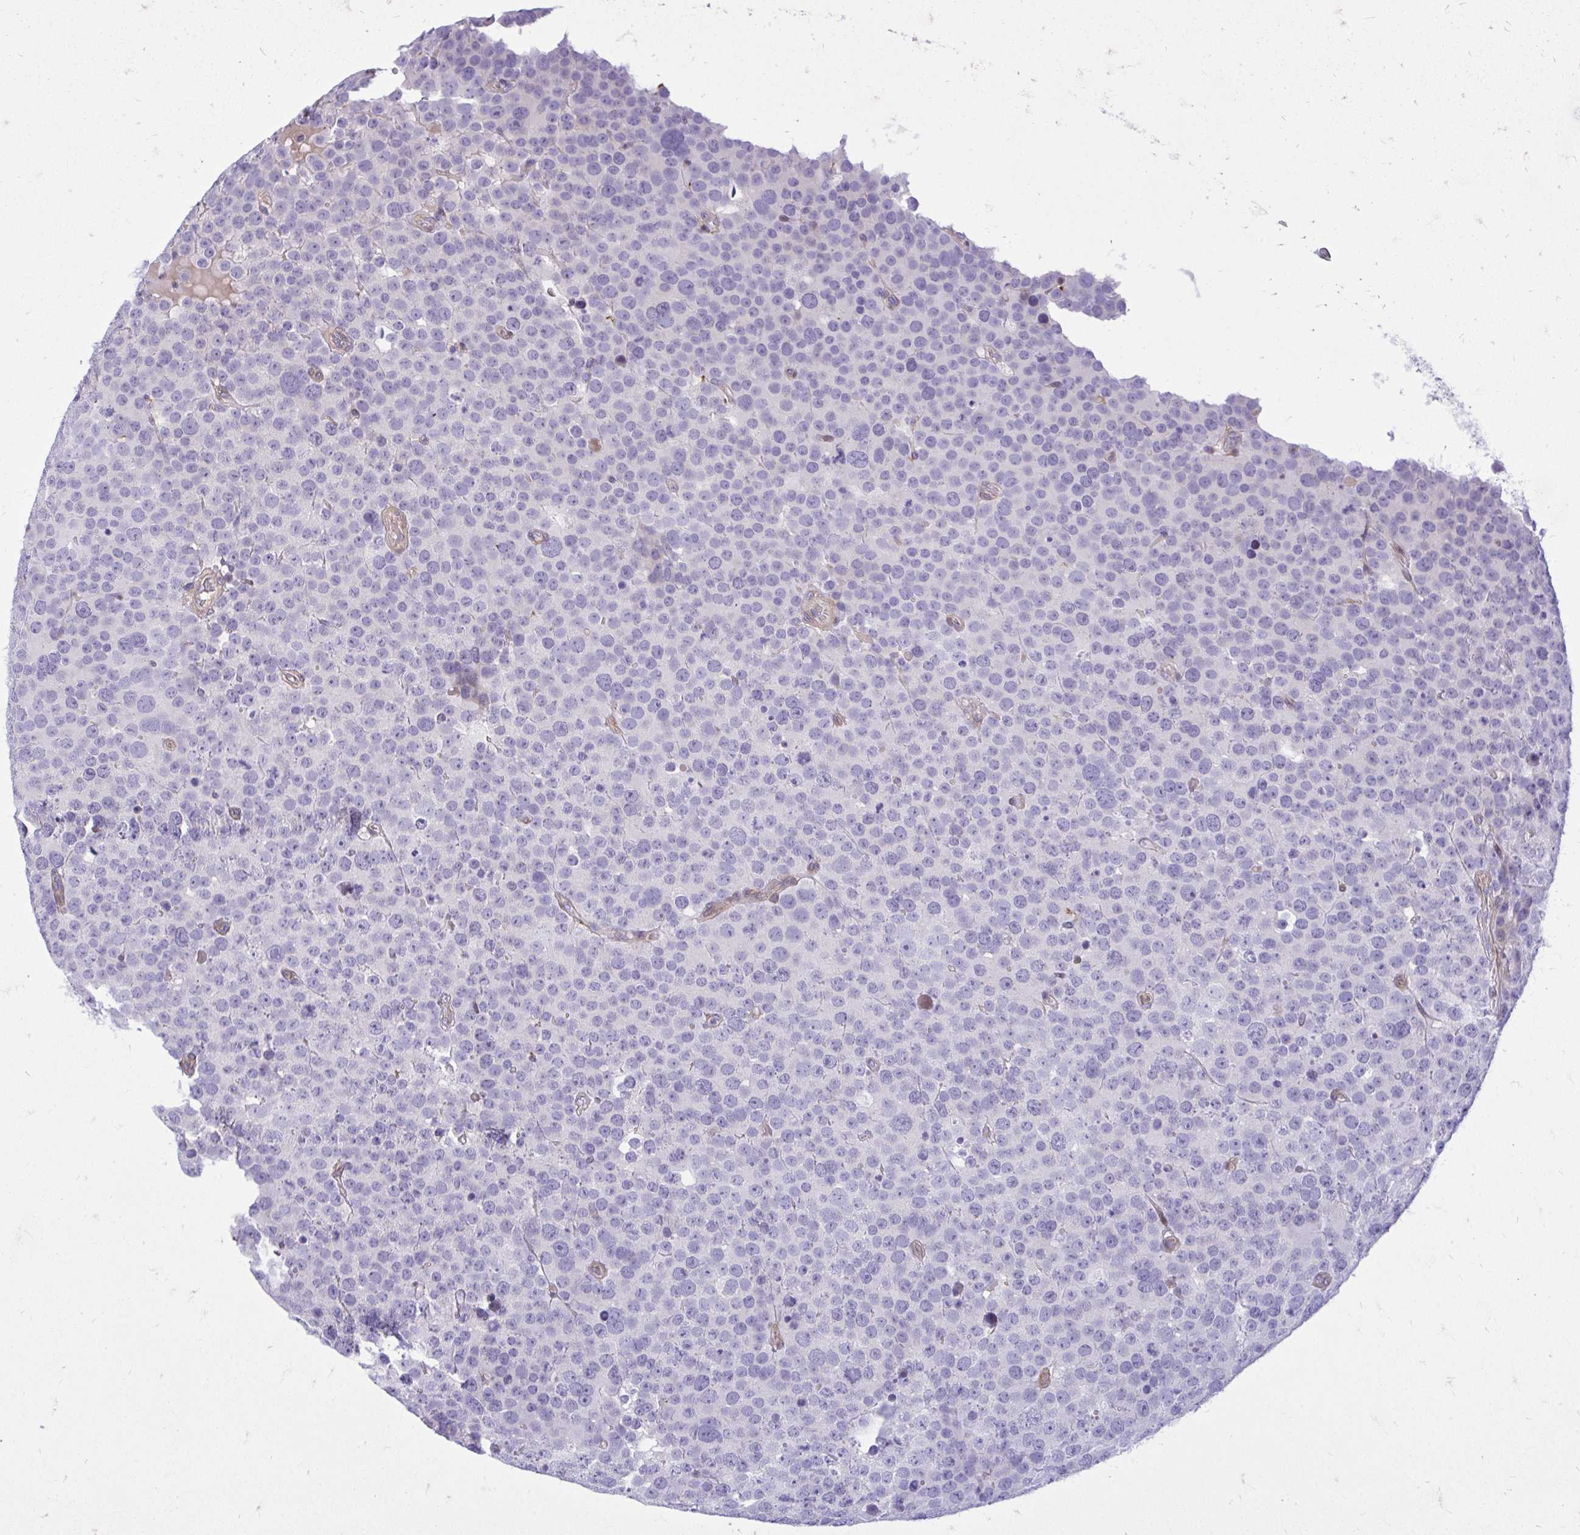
{"staining": {"intensity": "negative", "quantity": "none", "location": "none"}, "tissue": "testis cancer", "cell_type": "Tumor cells", "image_type": "cancer", "snomed": [{"axis": "morphology", "description": "Seminoma, NOS"}, {"axis": "topography", "description": "Testis"}], "caption": "An IHC image of testis cancer (seminoma) is shown. There is no staining in tumor cells of testis cancer (seminoma).", "gene": "ADAMTSL1", "patient": {"sex": "male", "age": 71}}